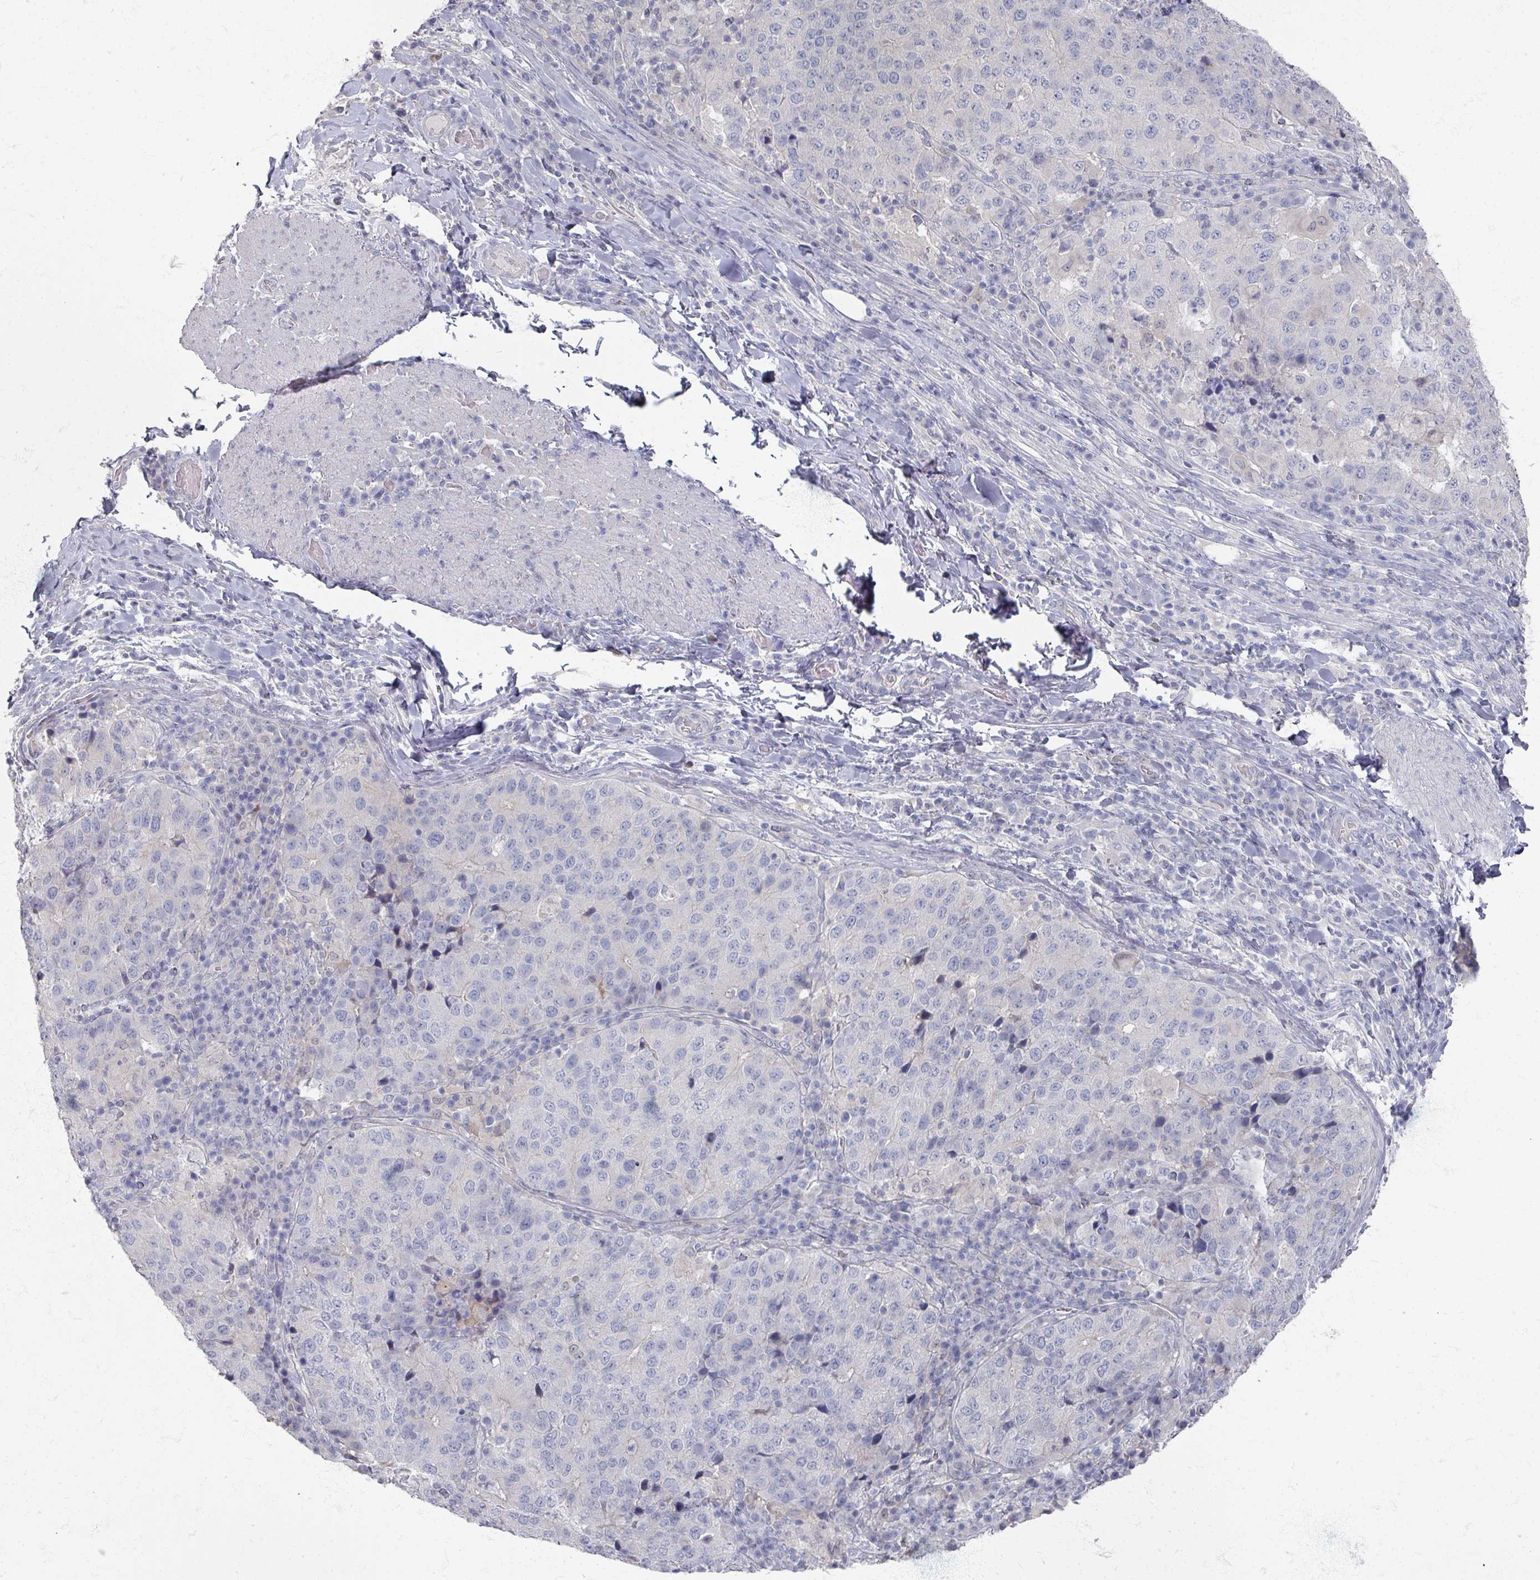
{"staining": {"intensity": "negative", "quantity": "none", "location": "none"}, "tissue": "stomach cancer", "cell_type": "Tumor cells", "image_type": "cancer", "snomed": [{"axis": "morphology", "description": "Adenocarcinoma, NOS"}, {"axis": "topography", "description": "Stomach"}], "caption": "Tumor cells show no significant expression in stomach cancer.", "gene": "TTYH3", "patient": {"sex": "male", "age": 71}}